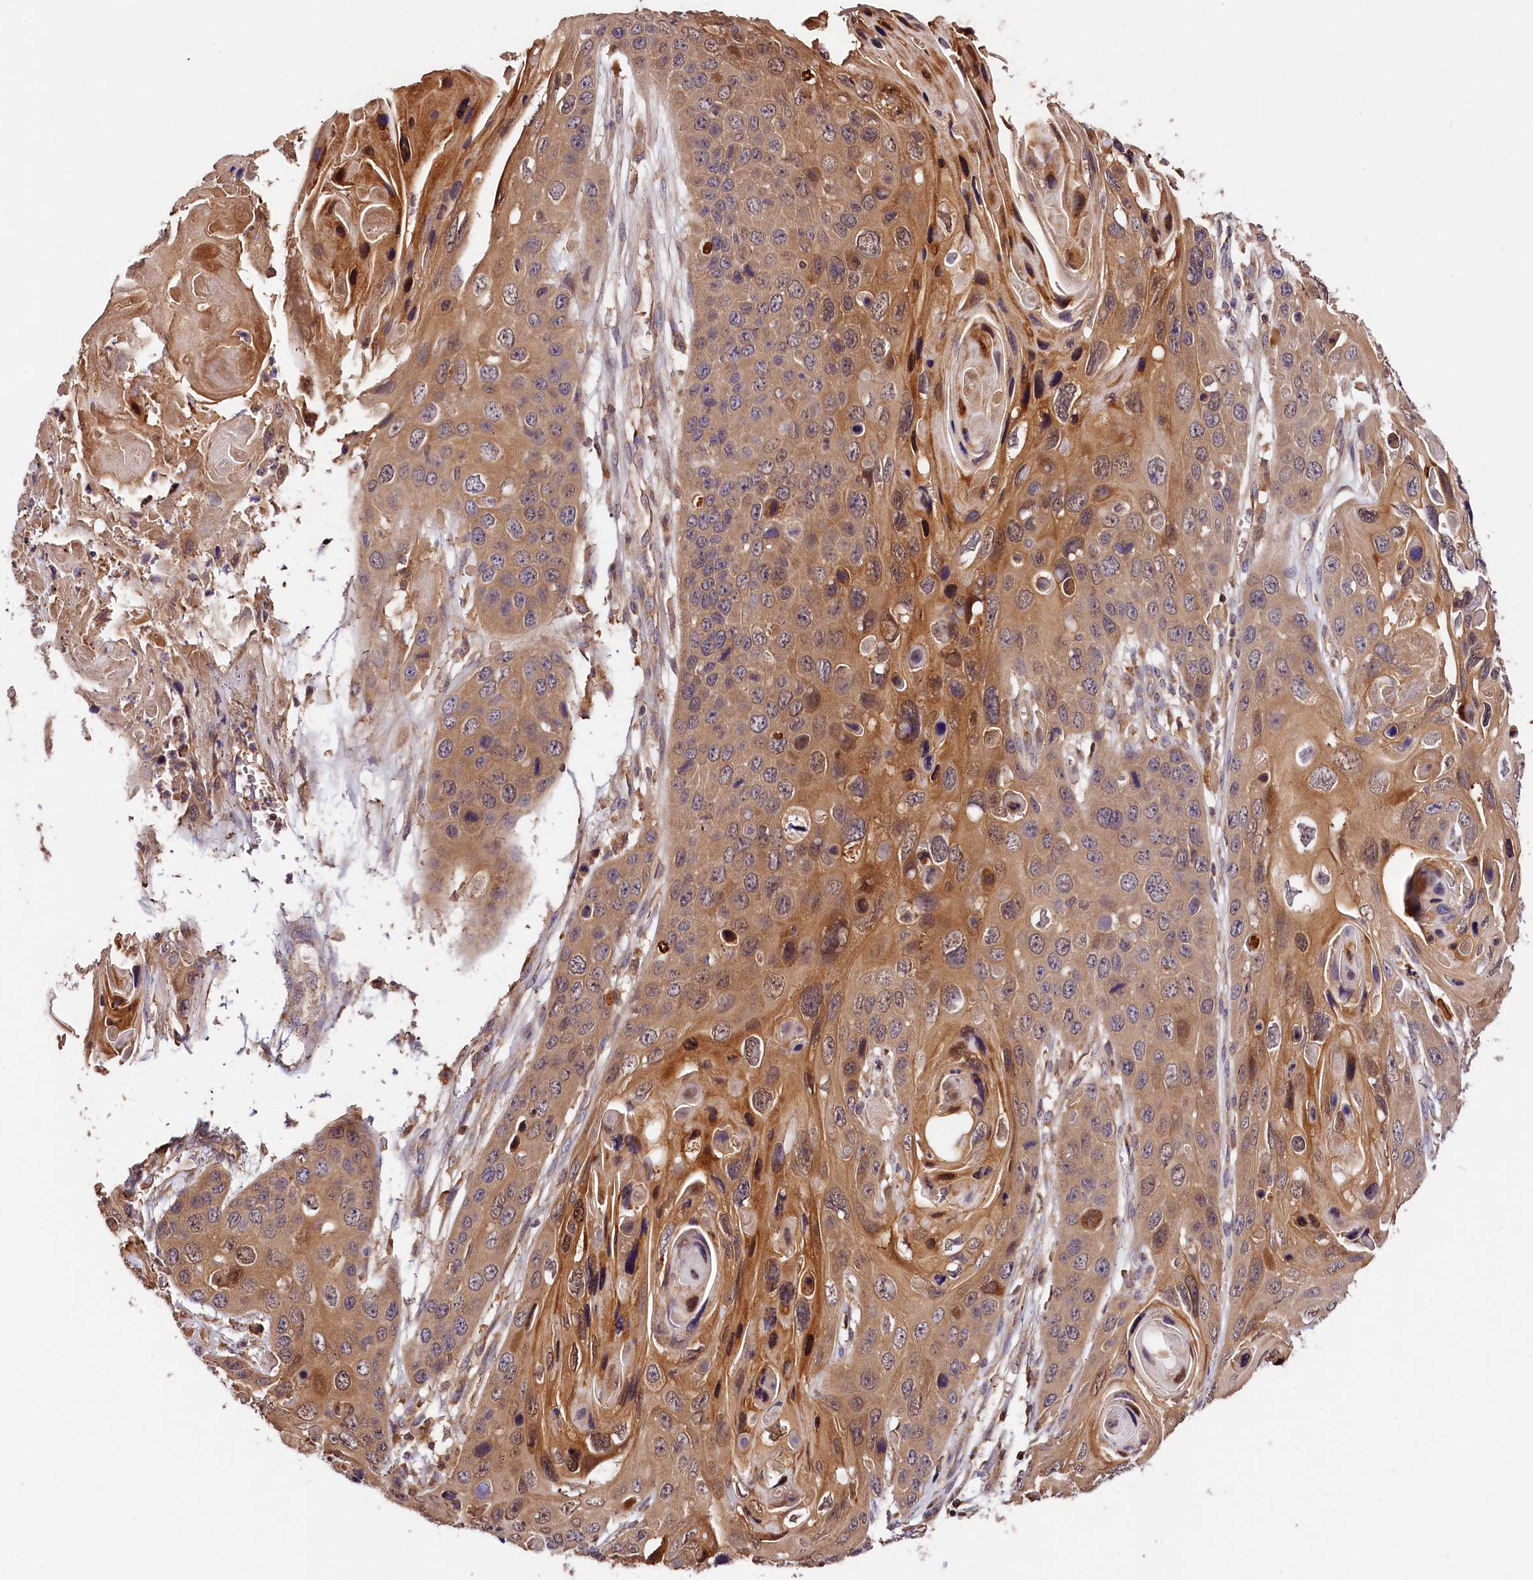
{"staining": {"intensity": "moderate", "quantity": ">75%", "location": "cytoplasmic/membranous,nuclear"}, "tissue": "skin cancer", "cell_type": "Tumor cells", "image_type": "cancer", "snomed": [{"axis": "morphology", "description": "Squamous cell carcinoma, NOS"}, {"axis": "topography", "description": "Skin"}], "caption": "An immunohistochemistry (IHC) histopathology image of neoplastic tissue is shown. Protein staining in brown highlights moderate cytoplasmic/membranous and nuclear positivity in squamous cell carcinoma (skin) within tumor cells.", "gene": "KPTN", "patient": {"sex": "male", "age": 55}}